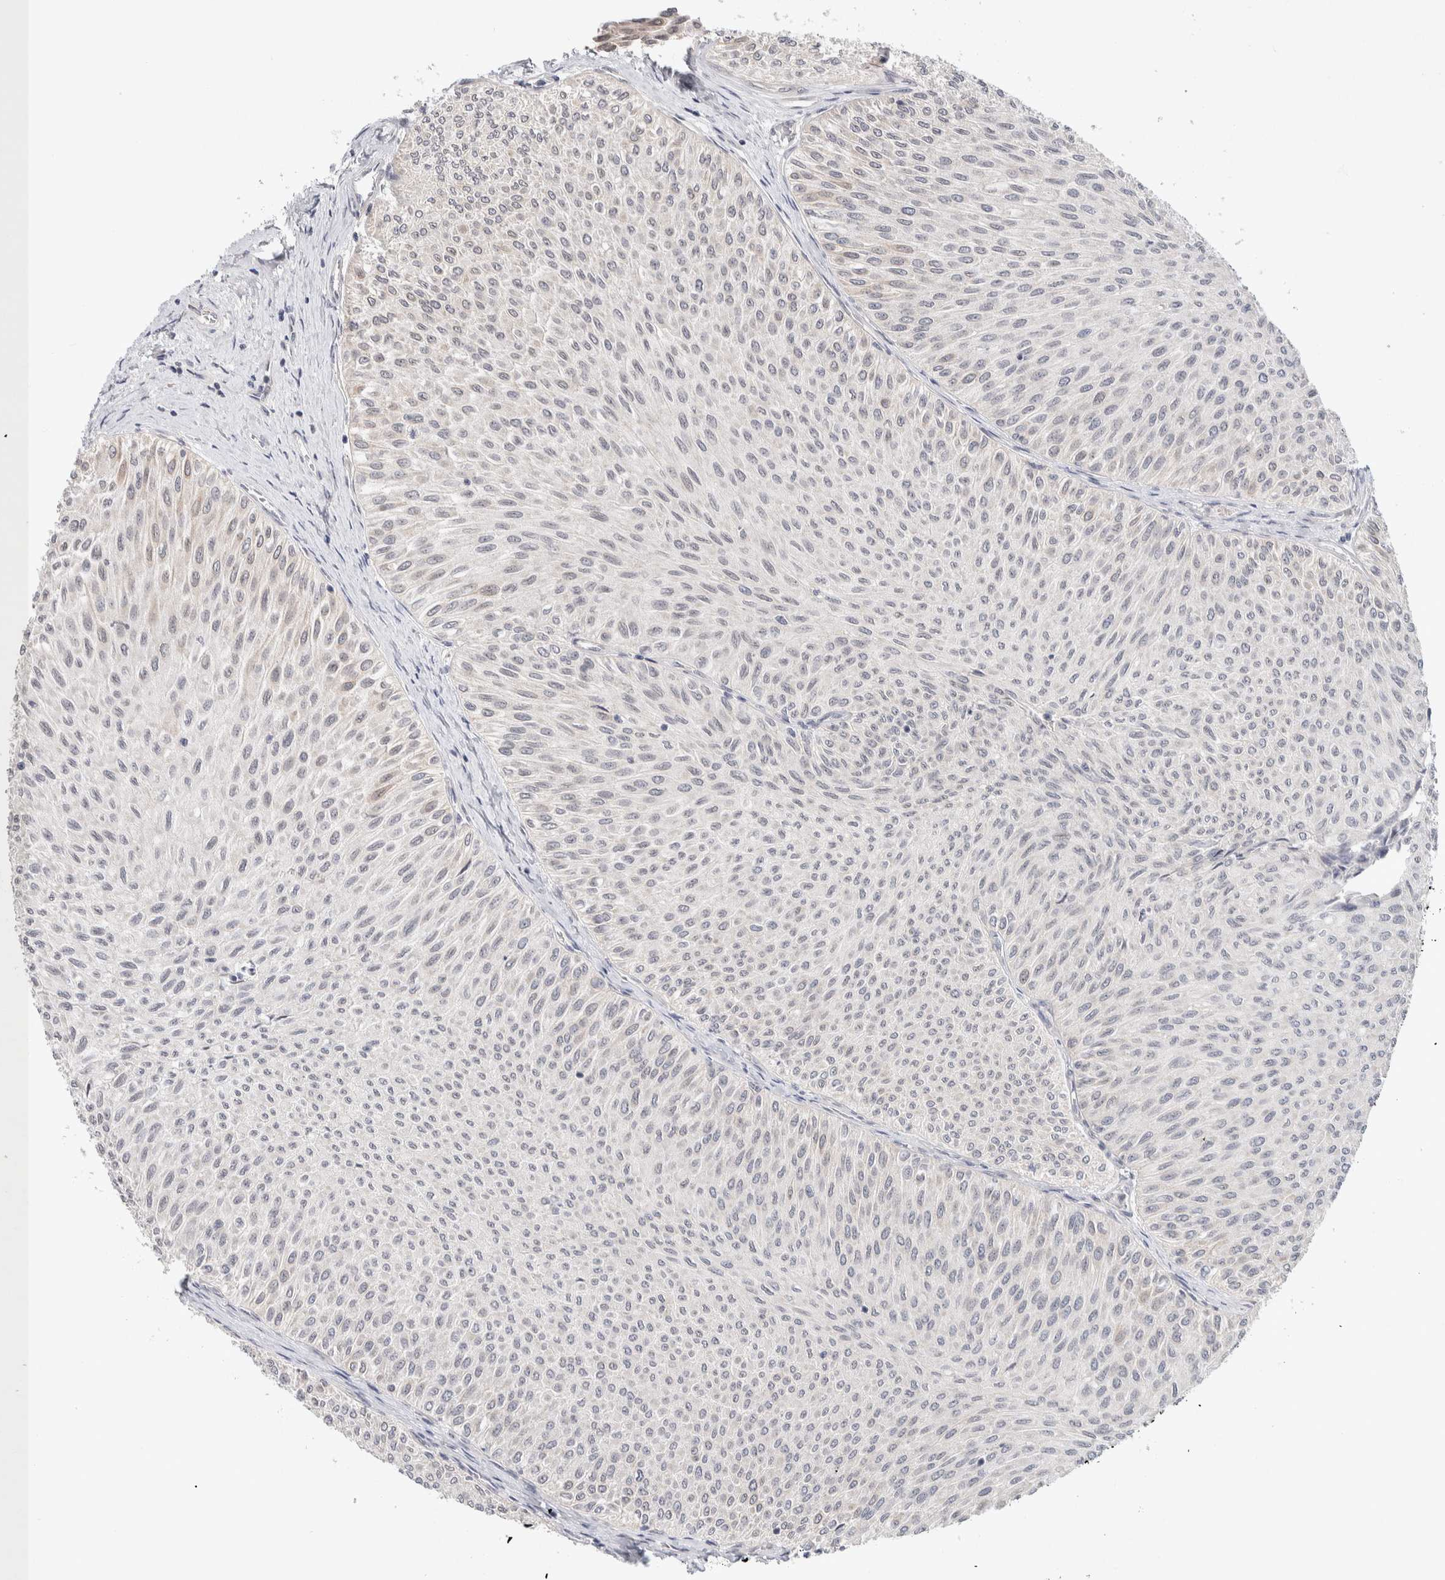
{"staining": {"intensity": "negative", "quantity": "none", "location": "none"}, "tissue": "urothelial cancer", "cell_type": "Tumor cells", "image_type": "cancer", "snomed": [{"axis": "morphology", "description": "Urothelial carcinoma, Low grade"}, {"axis": "topography", "description": "Urinary bladder"}], "caption": "Tumor cells are negative for protein expression in human urothelial carcinoma (low-grade).", "gene": "CRAT", "patient": {"sex": "male", "age": 78}}